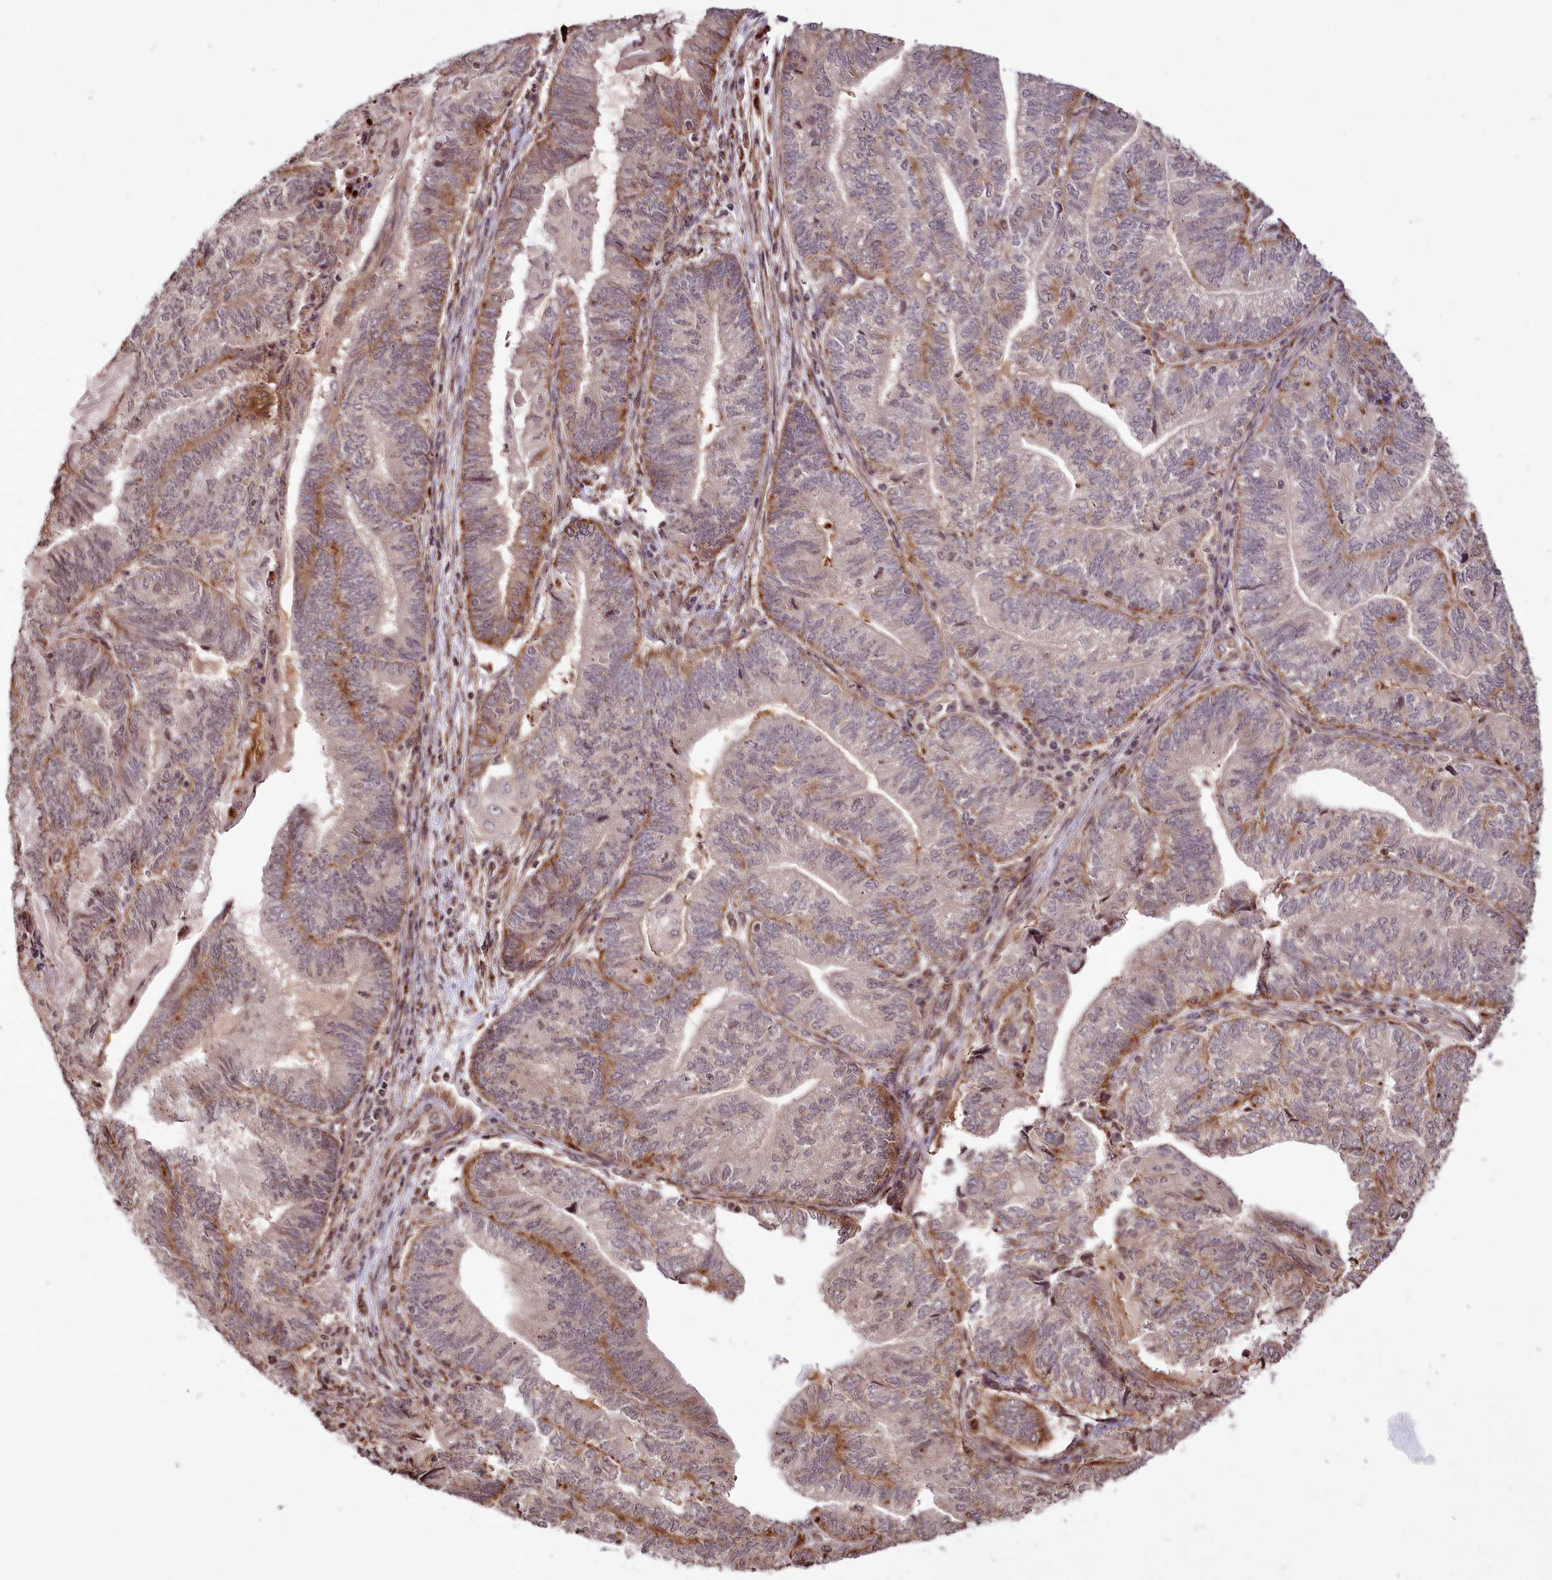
{"staining": {"intensity": "weak", "quantity": "<25%", "location": "nuclear"}, "tissue": "endometrial cancer", "cell_type": "Tumor cells", "image_type": "cancer", "snomed": [{"axis": "morphology", "description": "Adenocarcinoma, NOS"}, {"axis": "topography", "description": "Uterus"}, {"axis": "topography", "description": "Endometrium"}], "caption": "A high-resolution micrograph shows immunohistochemistry (IHC) staining of endometrial cancer (adenocarcinoma), which displays no significant positivity in tumor cells.", "gene": "HOXC8", "patient": {"sex": "female", "age": 70}}